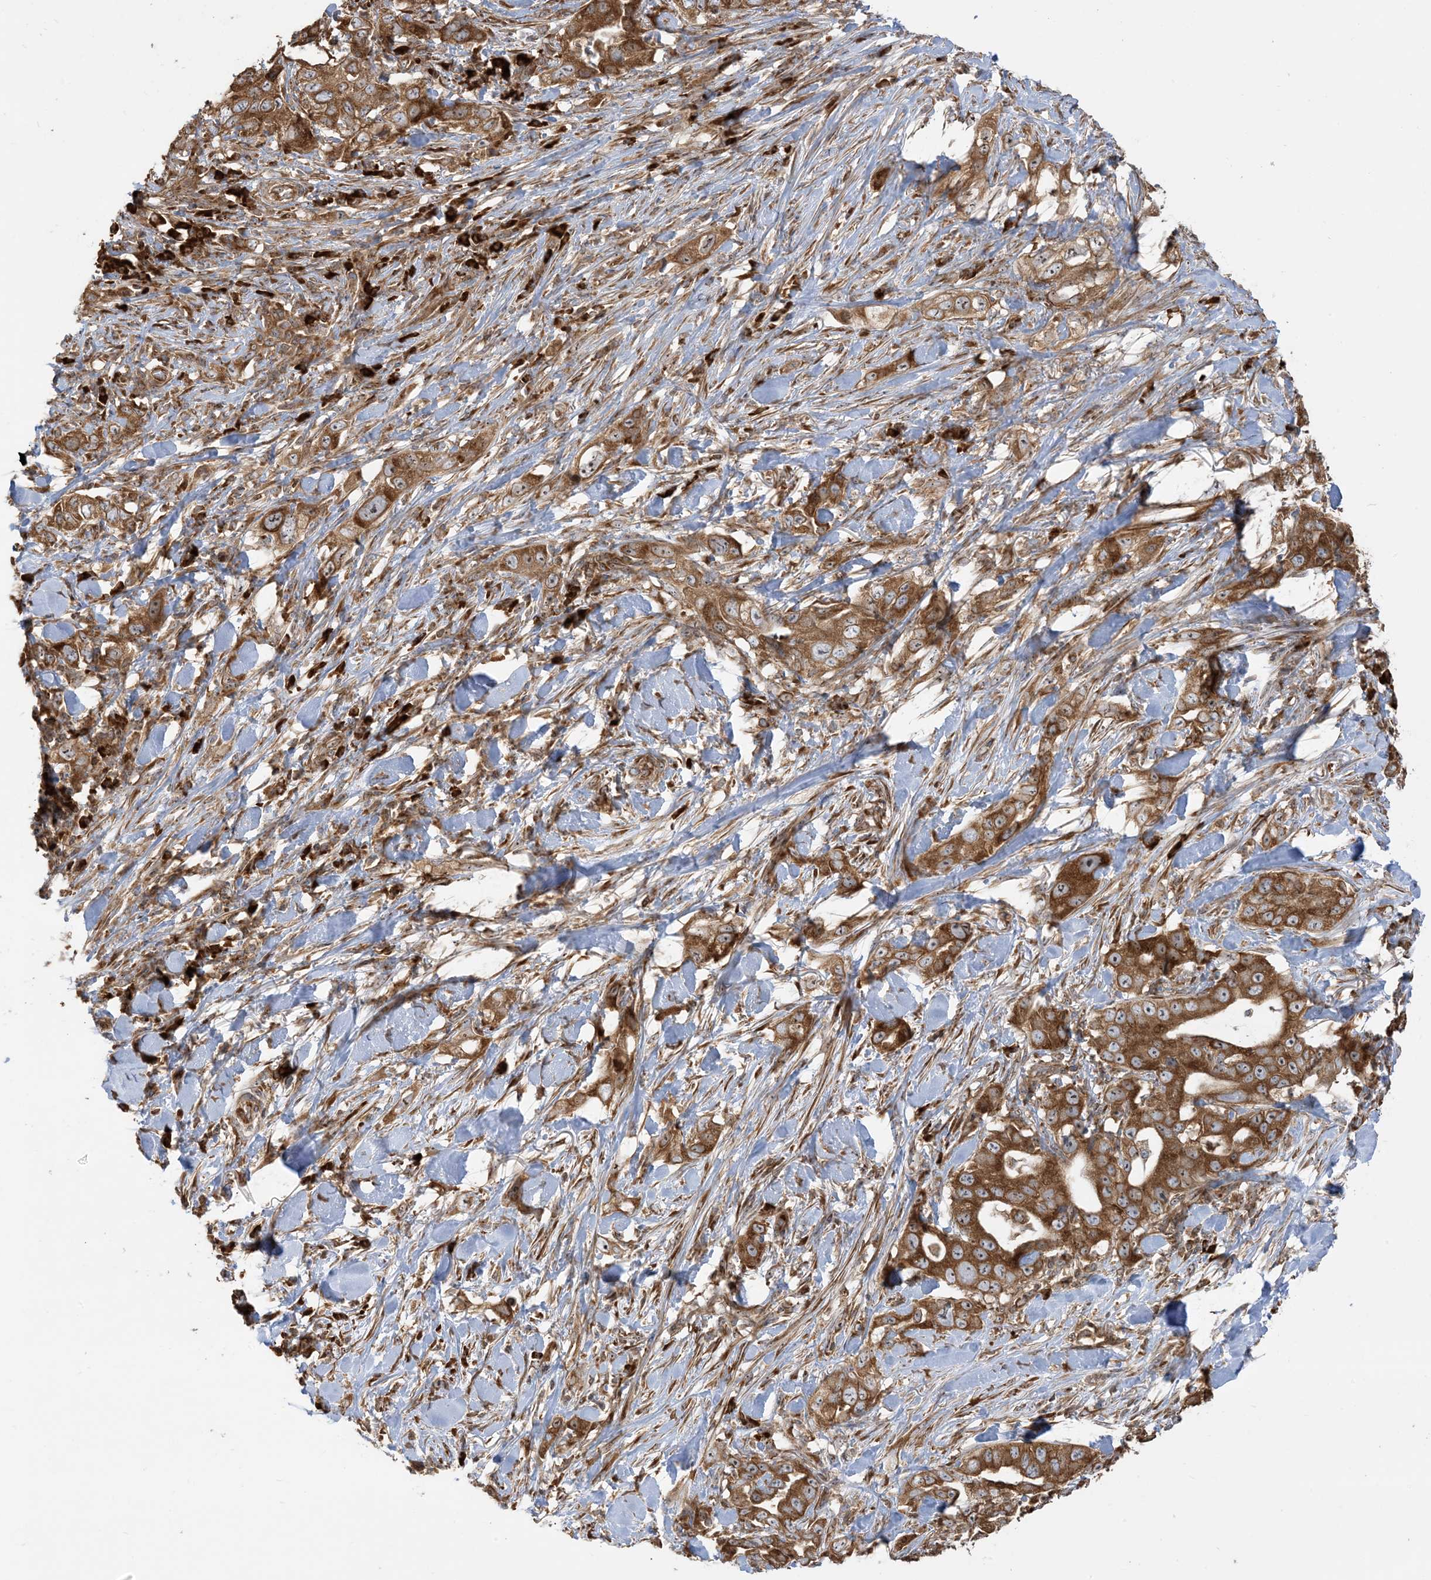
{"staining": {"intensity": "strong", "quantity": ">75%", "location": "cytoplasmic/membranous"}, "tissue": "lung cancer", "cell_type": "Tumor cells", "image_type": "cancer", "snomed": [{"axis": "morphology", "description": "Adenocarcinoma, NOS"}, {"axis": "topography", "description": "Lung"}], "caption": "Human lung adenocarcinoma stained with a protein marker shows strong staining in tumor cells.", "gene": "SRP72", "patient": {"sex": "female", "age": 51}}